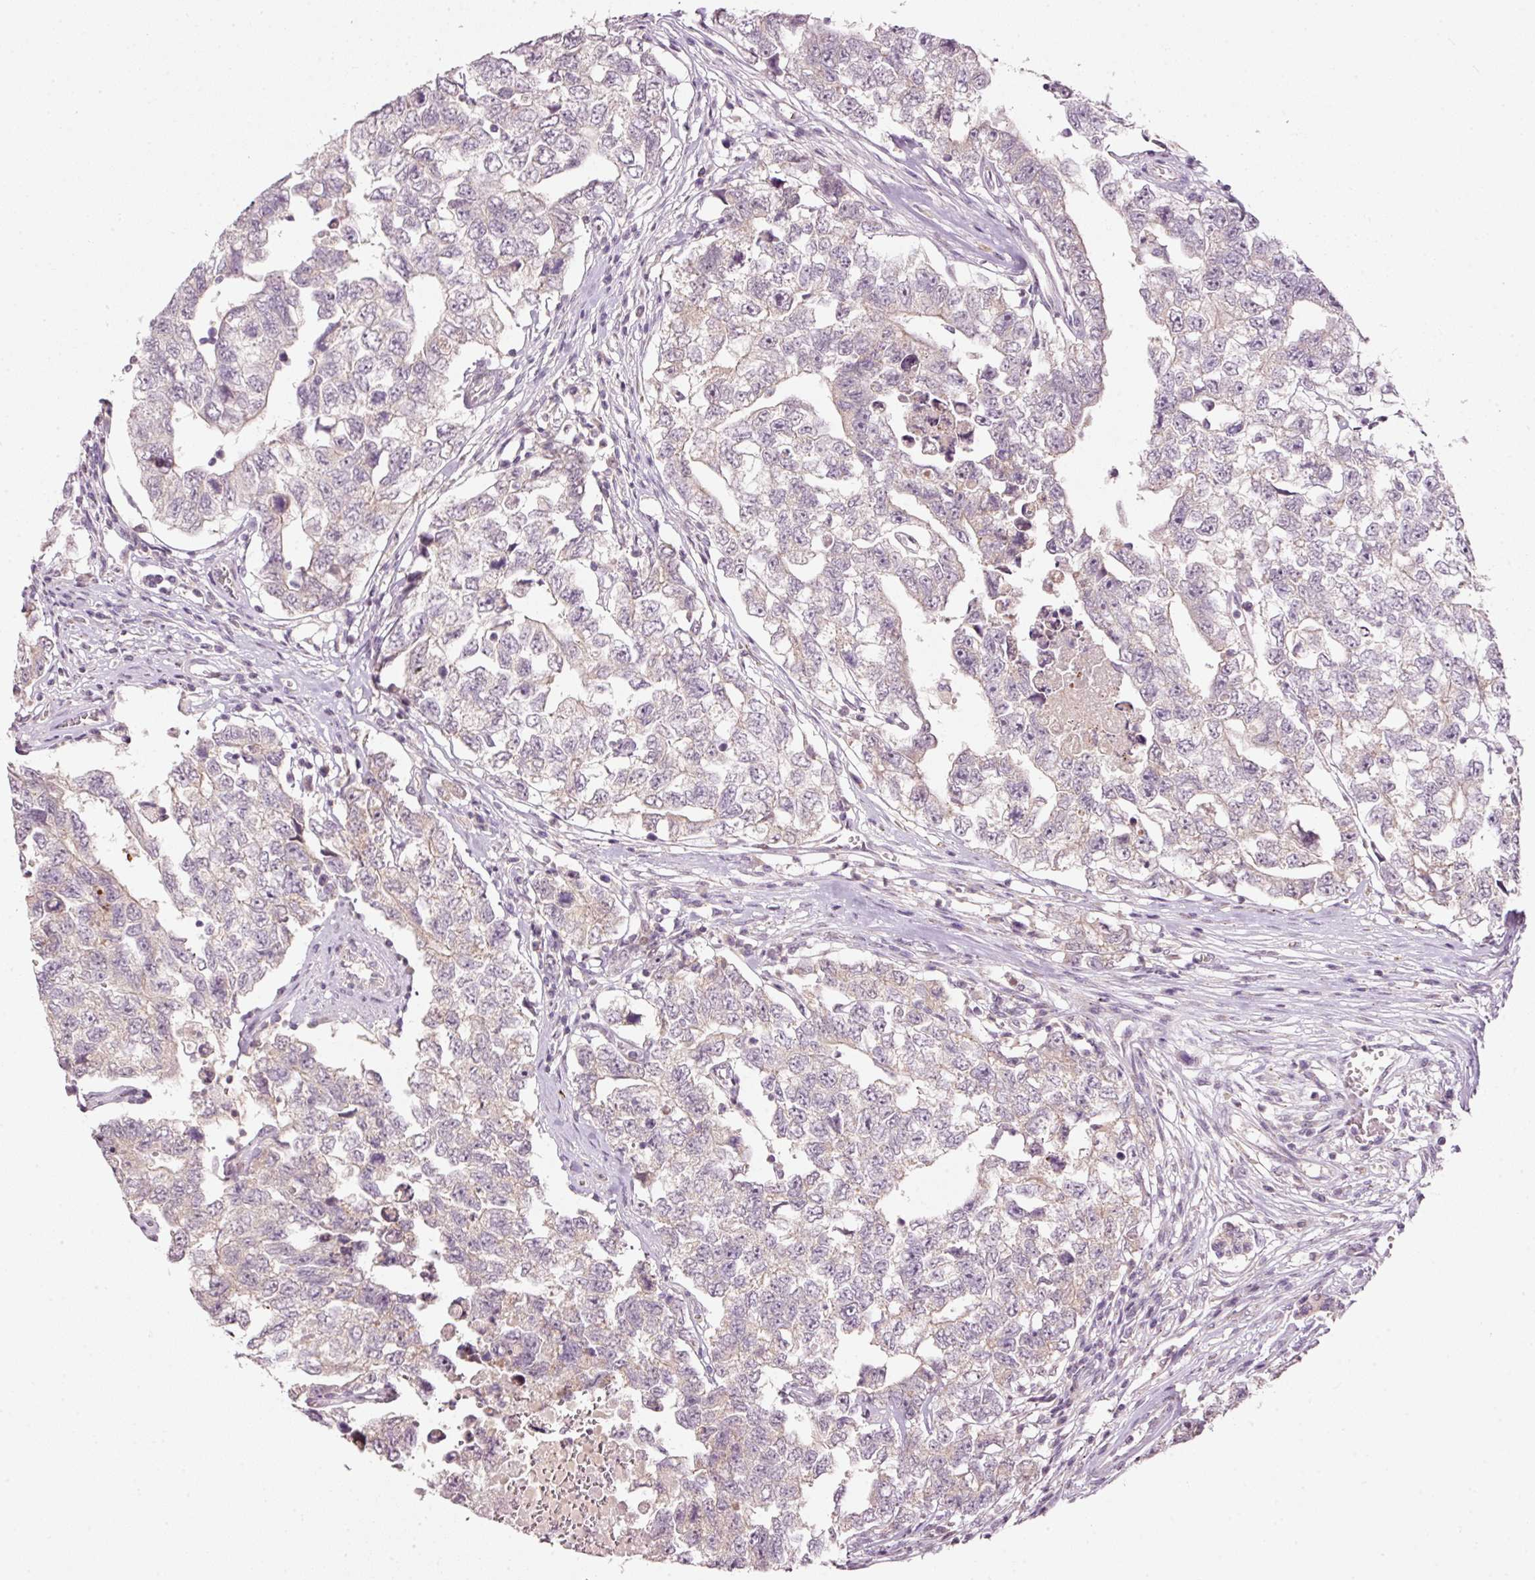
{"staining": {"intensity": "negative", "quantity": "none", "location": "none"}, "tissue": "testis cancer", "cell_type": "Tumor cells", "image_type": "cancer", "snomed": [{"axis": "morphology", "description": "Carcinoma, Embryonal, NOS"}, {"axis": "topography", "description": "Testis"}], "caption": "Tumor cells are negative for brown protein staining in embryonal carcinoma (testis).", "gene": "TOB2", "patient": {"sex": "male", "age": 22}}